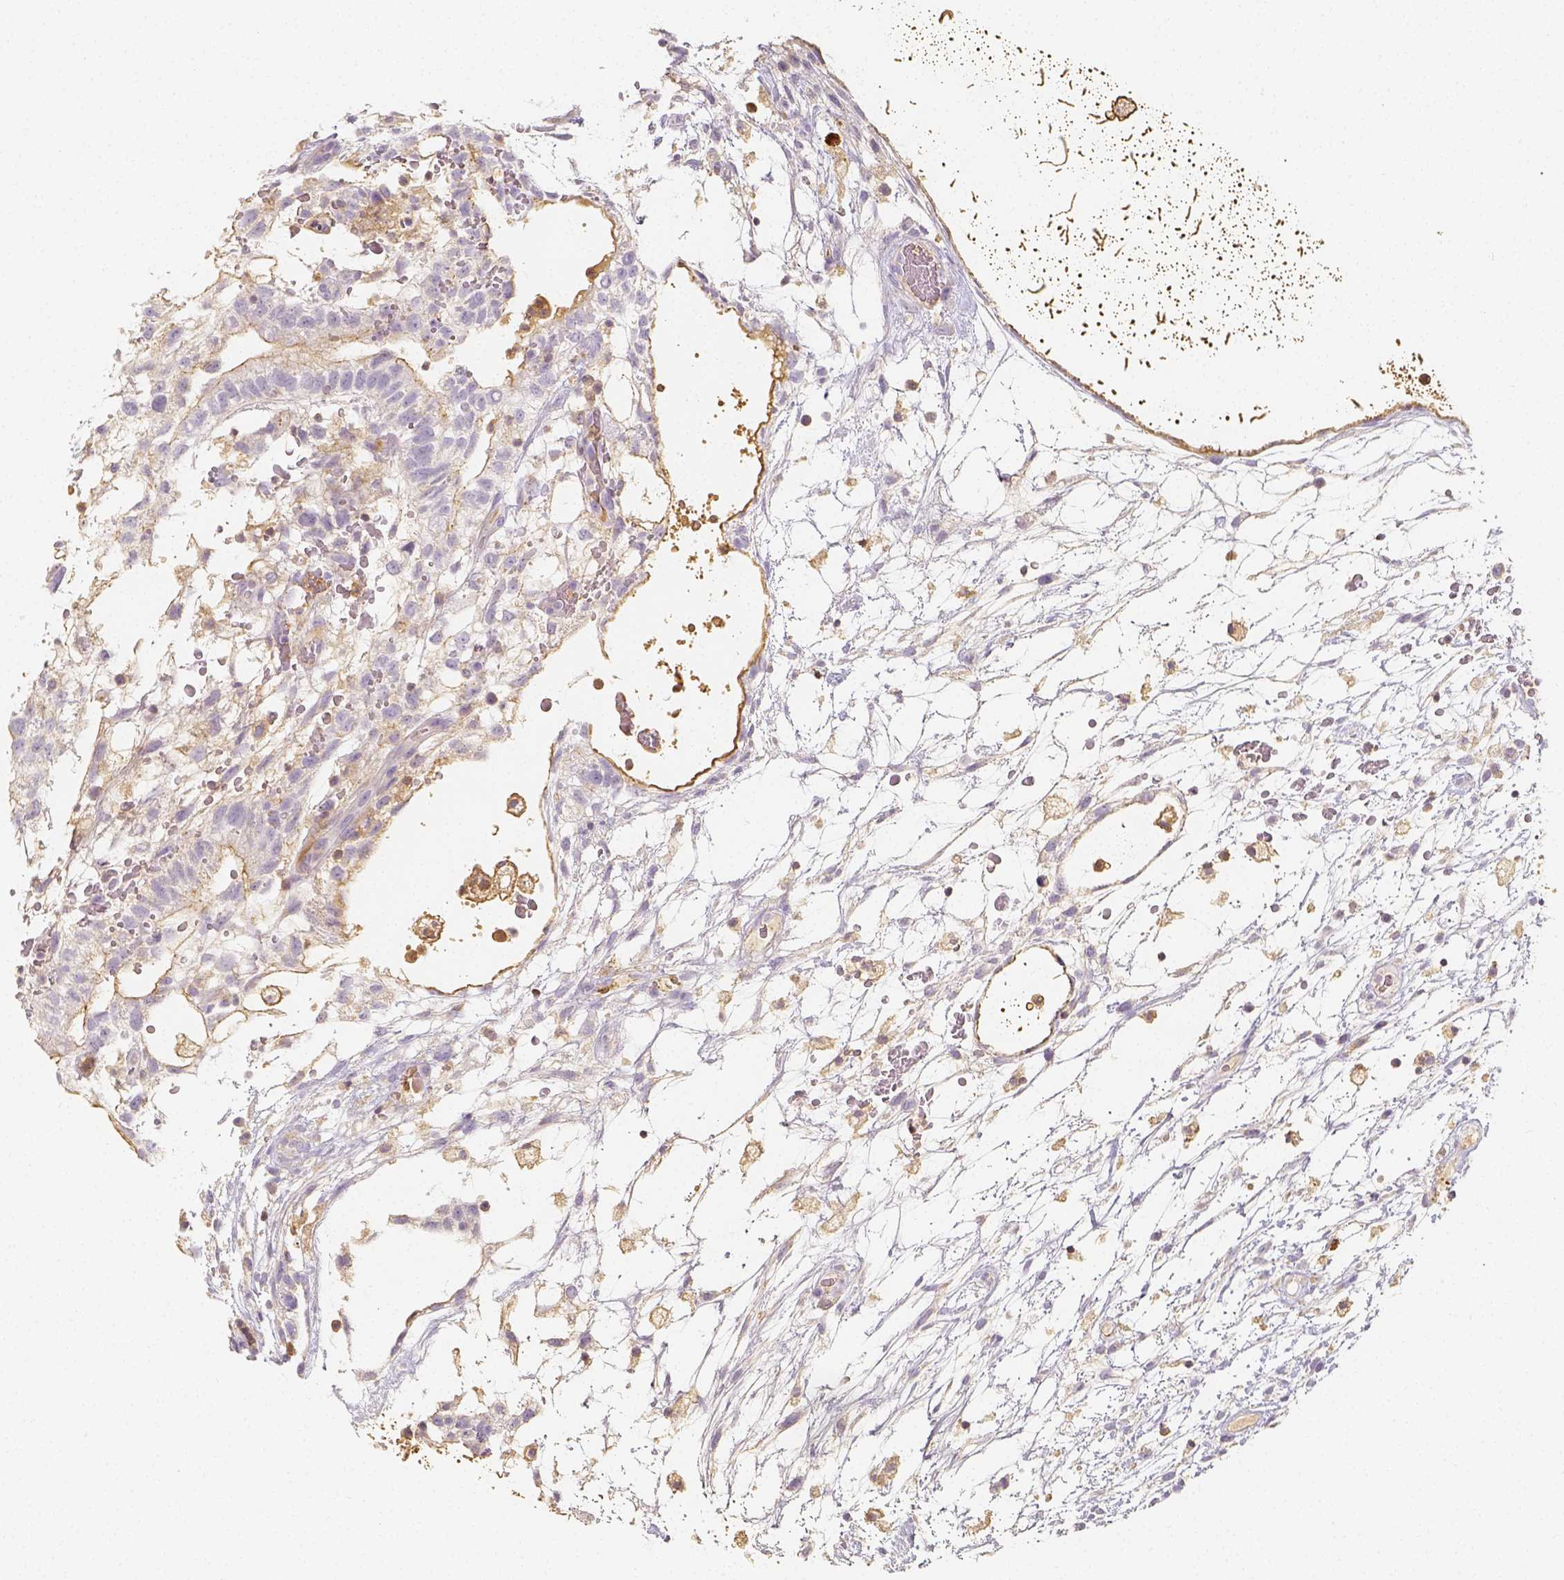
{"staining": {"intensity": "negative", "quantity": "none", "location": "none"}, "tissue": "testis cancer", "cell_type": "Tumor cells", "image_type": "cancer", "snomed": [{"axis": "morphology", "description": "Normal tissue, NOS"}, {"axis": "morphology", "description": "Carcinoma, Embryonal, NOS"}, {"axis": "topography", "description": "Testis"}], "caption": "A histopathology image of human testis cancer is negative for staining in tumor cells. Brightfield microscopy of IHC stained with DAB (brown) and hematoxylin (blue), captured at high magnification.", "gene": "PTPRJ", "patient": {"sex": "male", "age": 32}}